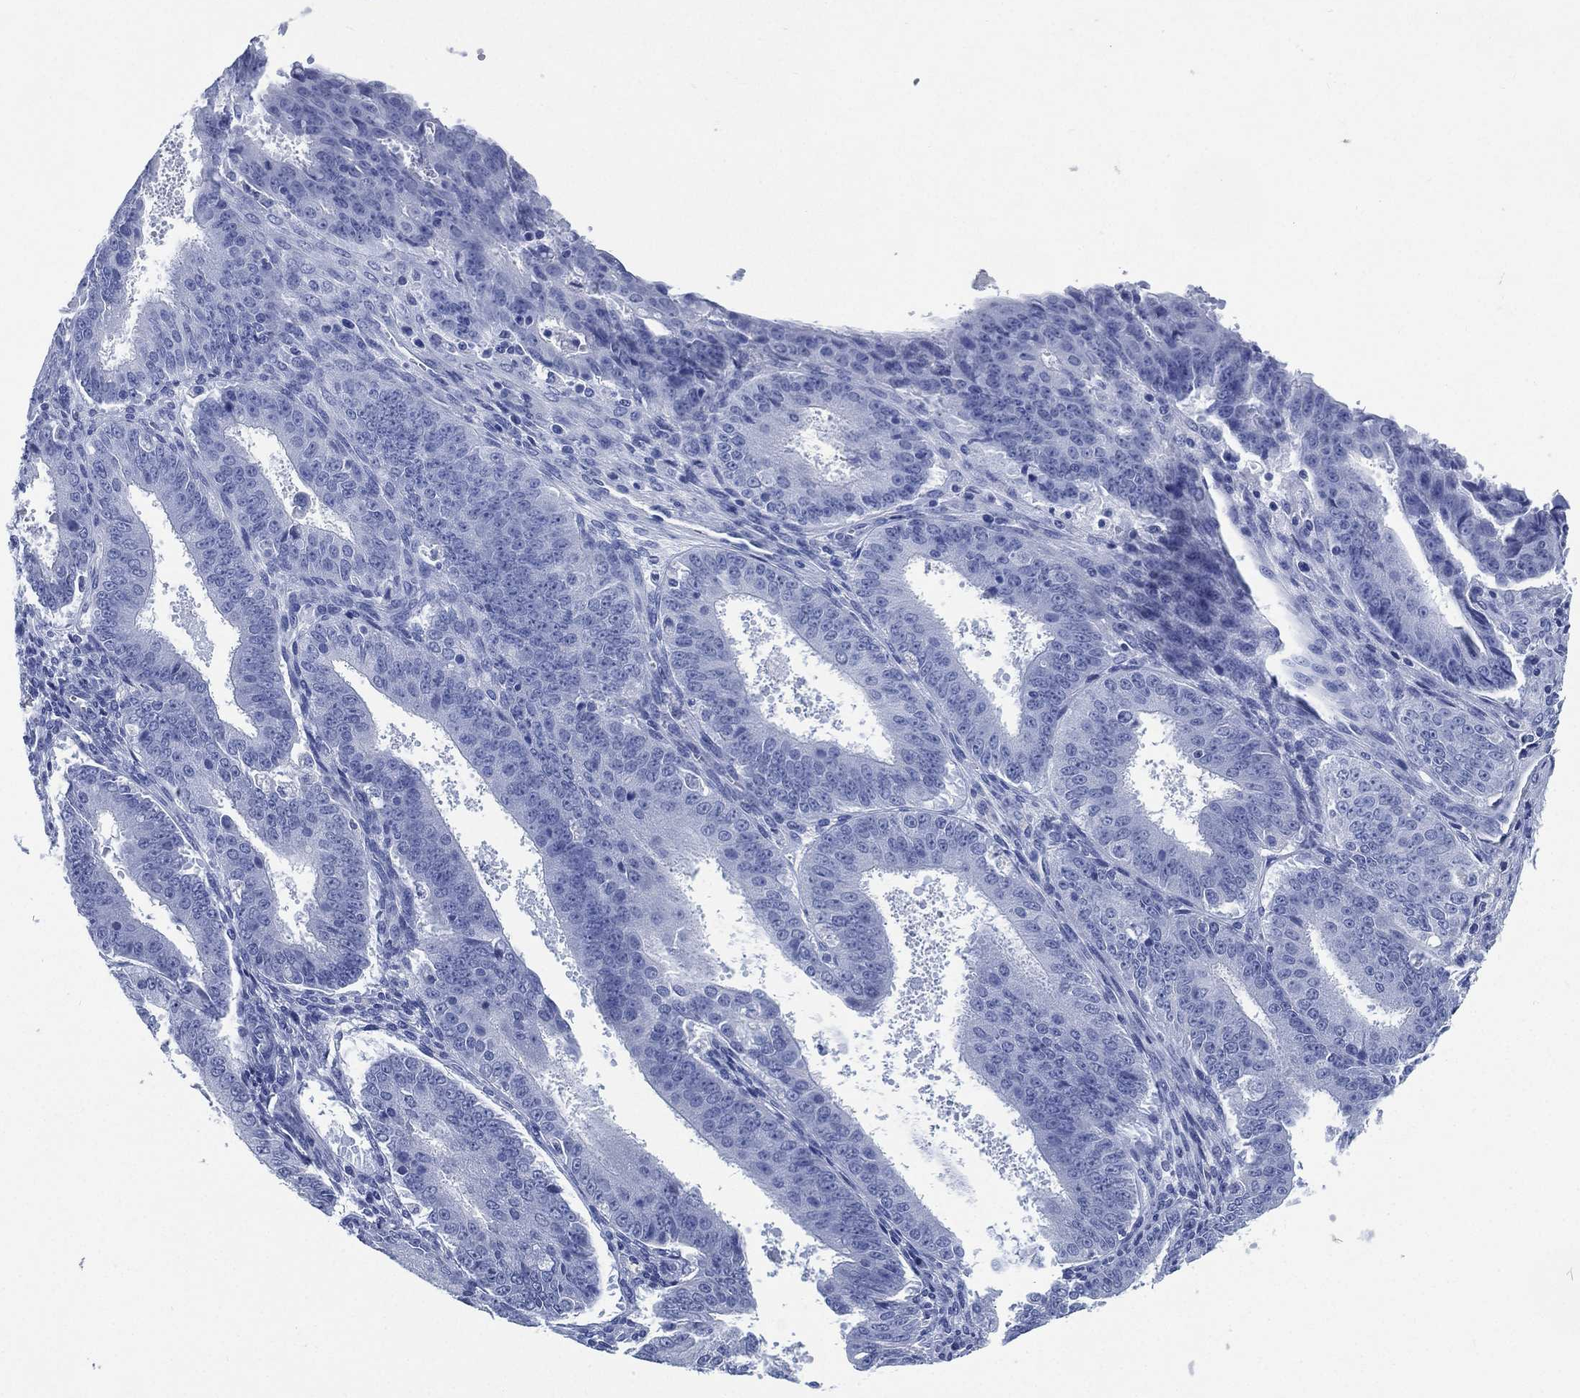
{"staining": {"intensity": "negative", "quantity": "none", "location": "none"}, "tissue": "ovarian cancer", "cell_type": "Tumor cells", "image_type": "cancer", "snomed": [{"axis": "morphology", "description": "Carcinoma, endometroid"}, {"axis": "topography", "description": "Ovary"}], "caption": "An image of human ovarian cancer (endometroid carcinoma) is negative for staining in tumor cells.", "gene": "SIGLECL1", "patient": {"sex": "female", "age": 42}}